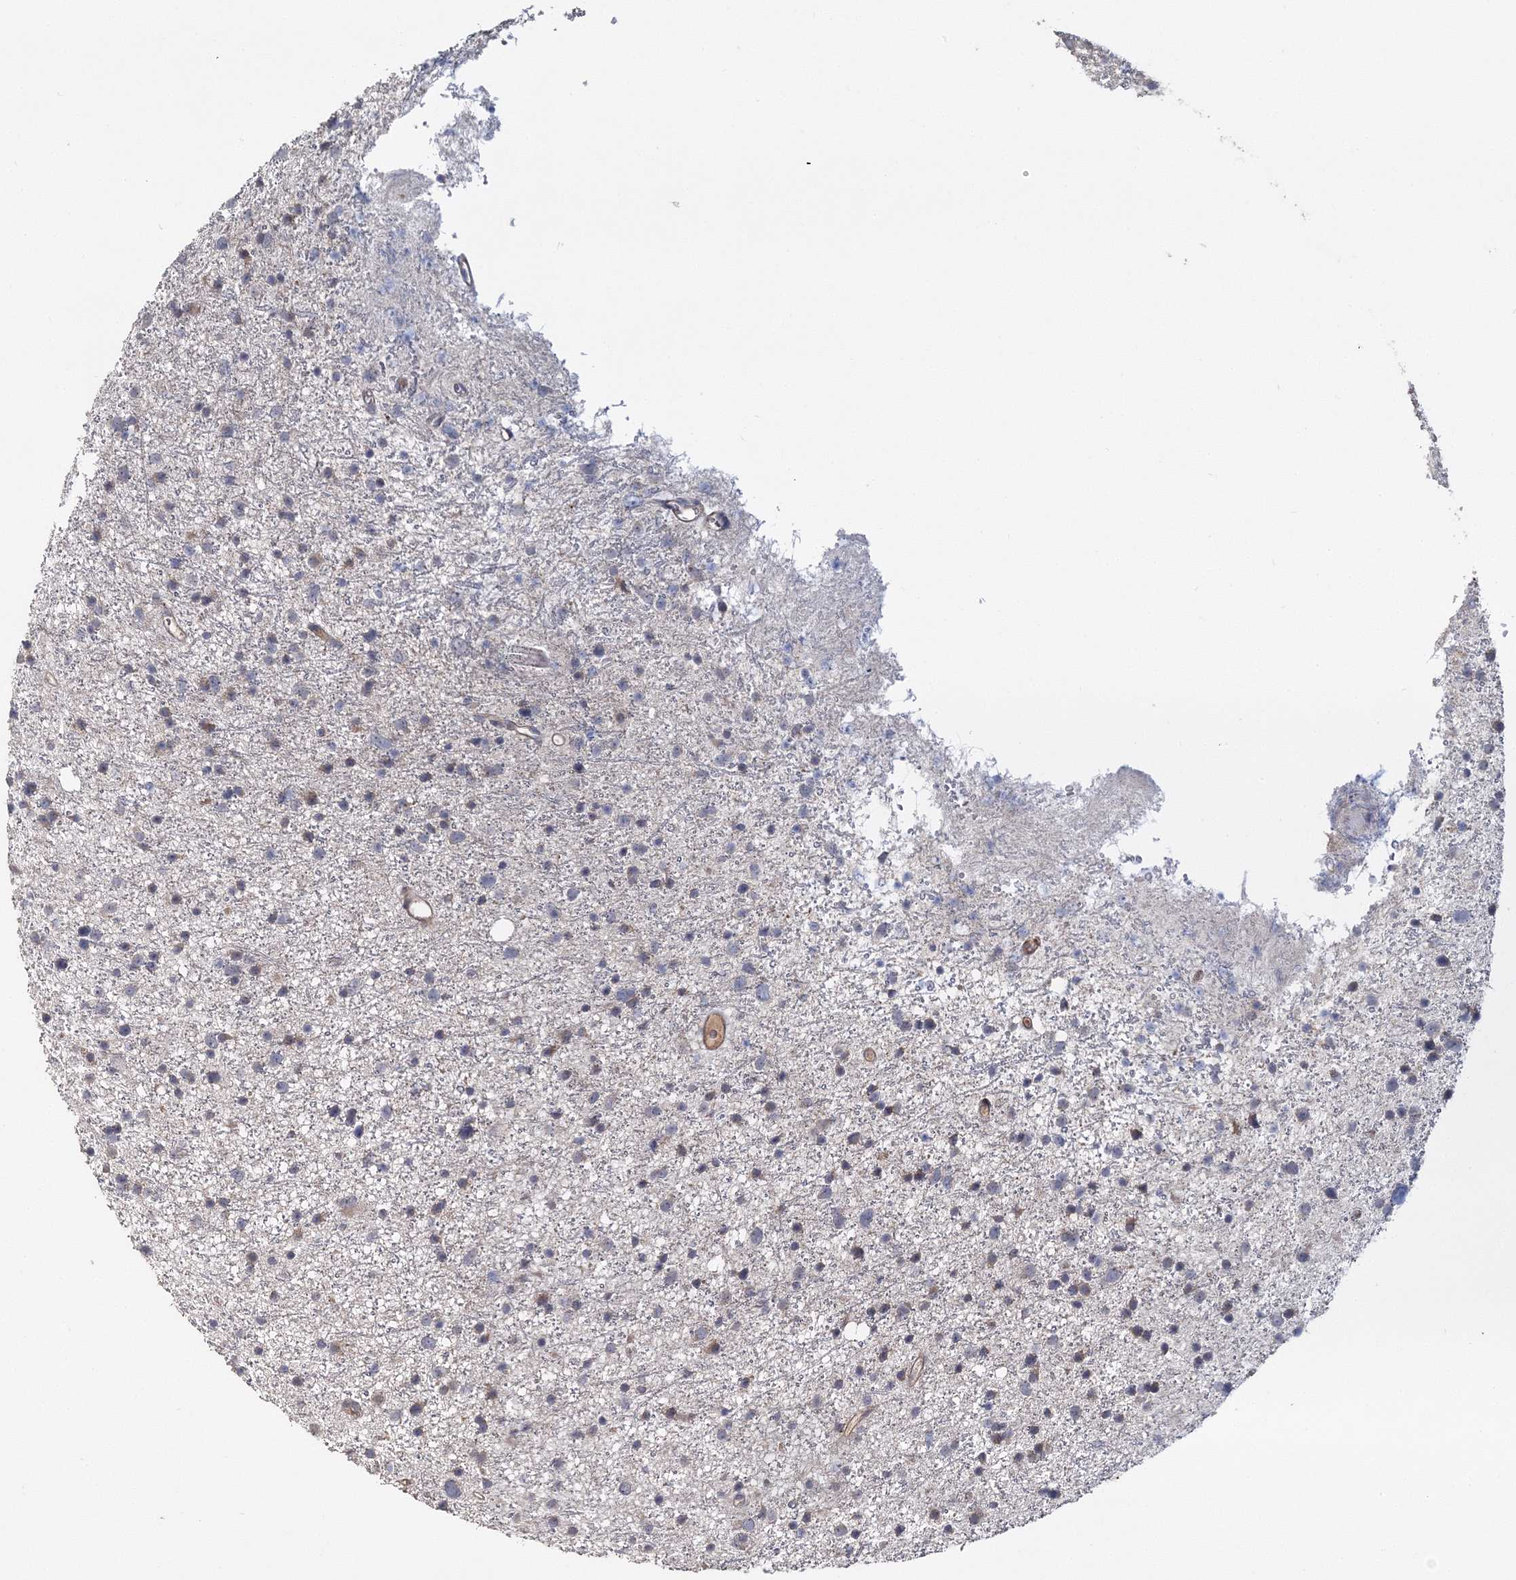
{"staining": {"intensity": "negative", "quantity": "none", "location": "none"}, "tissue": "glioma", "cell_type": "Tumor cells", "image_type": "cancer", "snomed": [{"axis": "morphology", "description": "Glioma, malignant, Low grade"}, {"axis": "topography", "description": "Cerebral cortex"}], "caption": "This image is of malignant glioma (low-grade) stained with immunohistochemistry to label a protein in brown with the nuclei are counter-stained blue. There is no positivity in tumor cells.", "gene": "GJB5", "patient": {"sex": "female", "age": 39}}